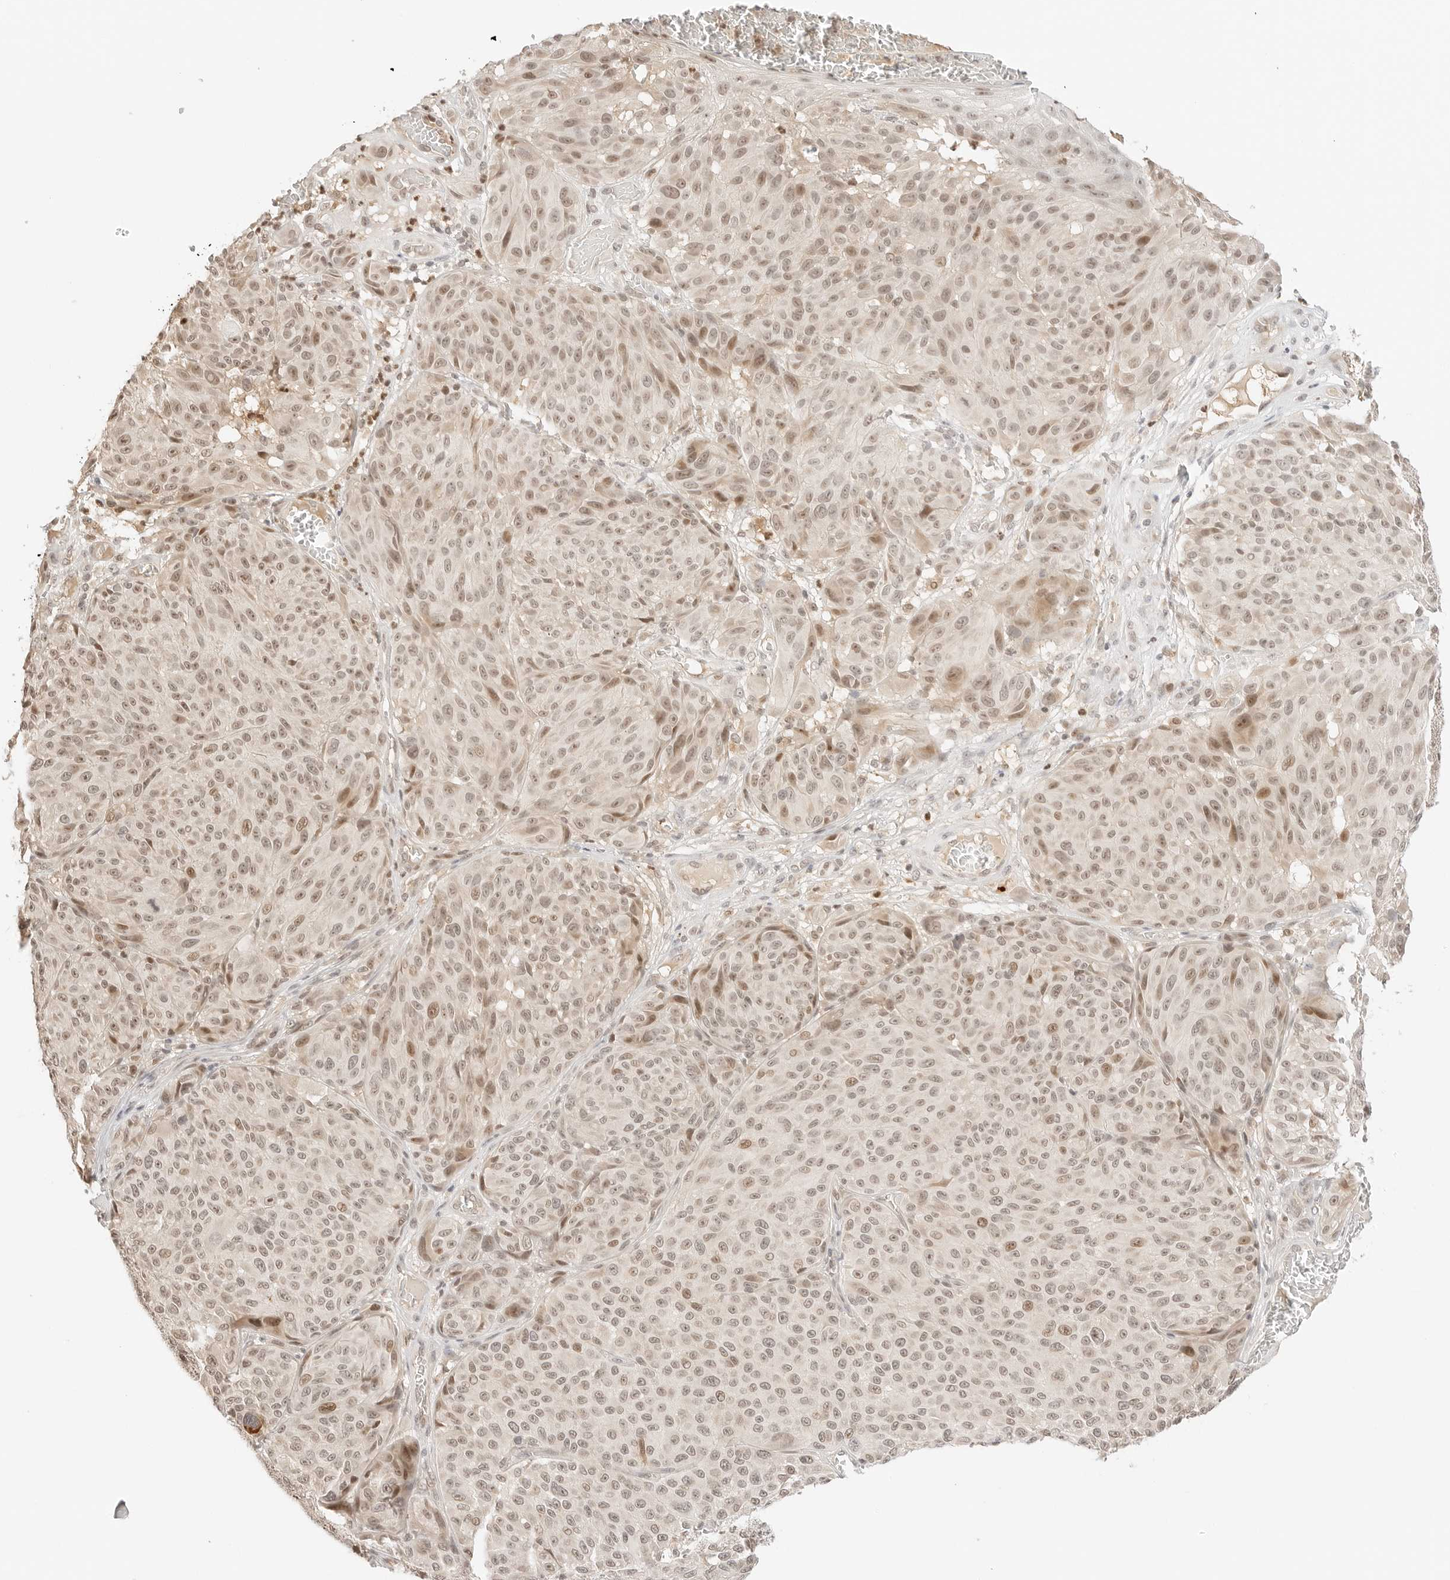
{"staining": {"intensity": "moderate", "quantity": "25%-75%", "location": "nuclear"}, "tissue": "melanoma", "cell_type": "Tumor cells", "image_type": "cancer", "snomed": [{"axis": "morphology", "description": "Malignant melanoma, NOS"}, {"axis": "topography", "description": "Skin"}], "caption": "Malignant melanoma tissue exhibits moderate nuclear positivity in approximately 25%-75% of tumor cells The staining was performed using DAB (3,3'-diaminobenzidine) to visualize the protein expression in brown, while the nuclei were stained in blue with hematoxylin (Magnification: 20x).", "gene": "RPS6KL1", "patient": {"sex": "male", "age": 83}}